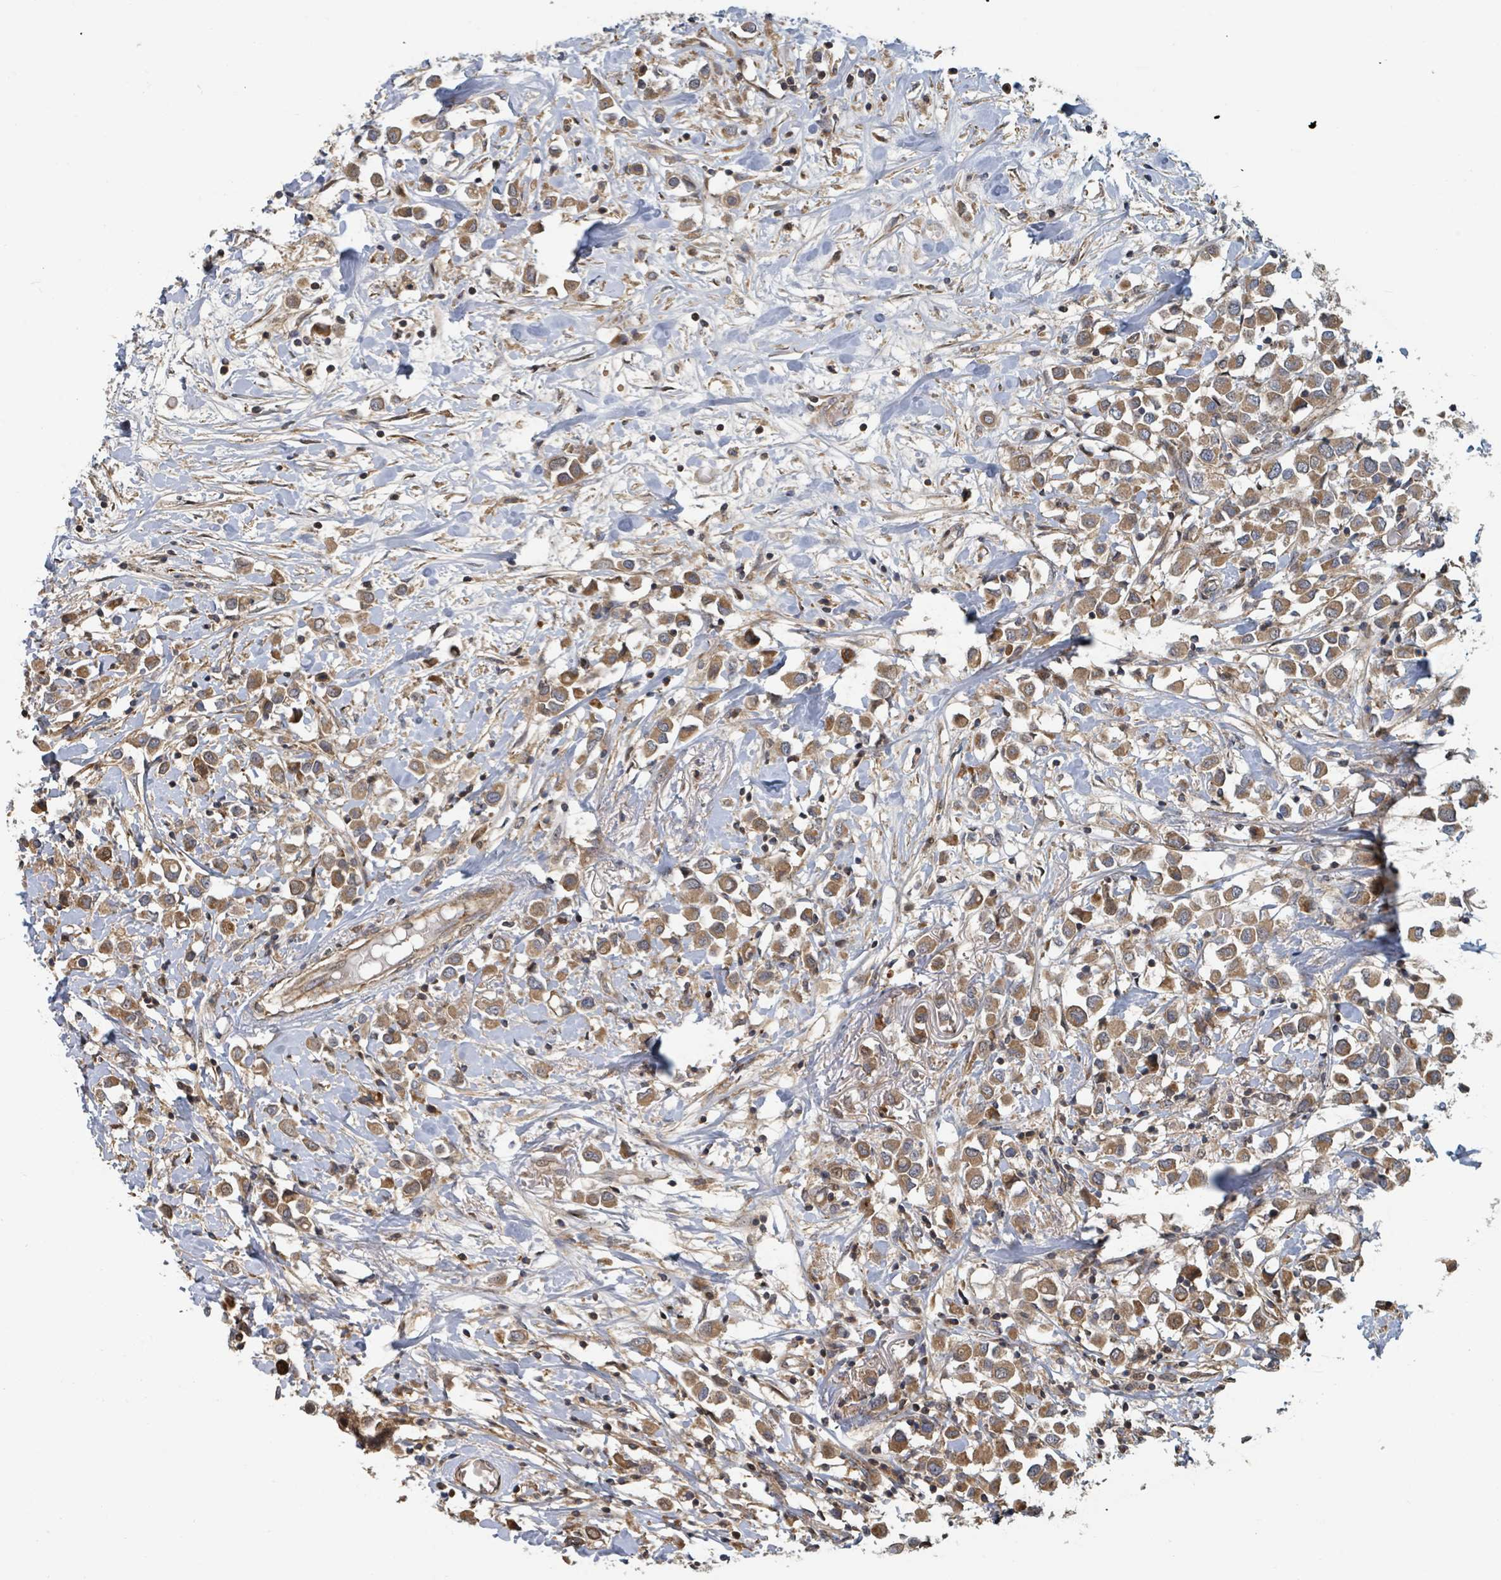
{"staining": {"intensity": "moderate", "quantity": ">75%", "location": "cytoplasmic/membranous"}, "tissue": "breast cancer", "cell_type": "Tumor cells", "image_type": "cancer", "snomed": [{"axis": "morphology", "description": "Duct carcinoma"}, {"axis": "topography", "description": "Breast"}], "caption": "Breast cancer (invasive ductal carcinoma) was stained to show a protein in brown. There is medium levels of moderate cytoplasmic/membranous staining in about >75% of tumor cells.", "gene": "DPM1", "patient": {"sex": "female", "age": 61}}